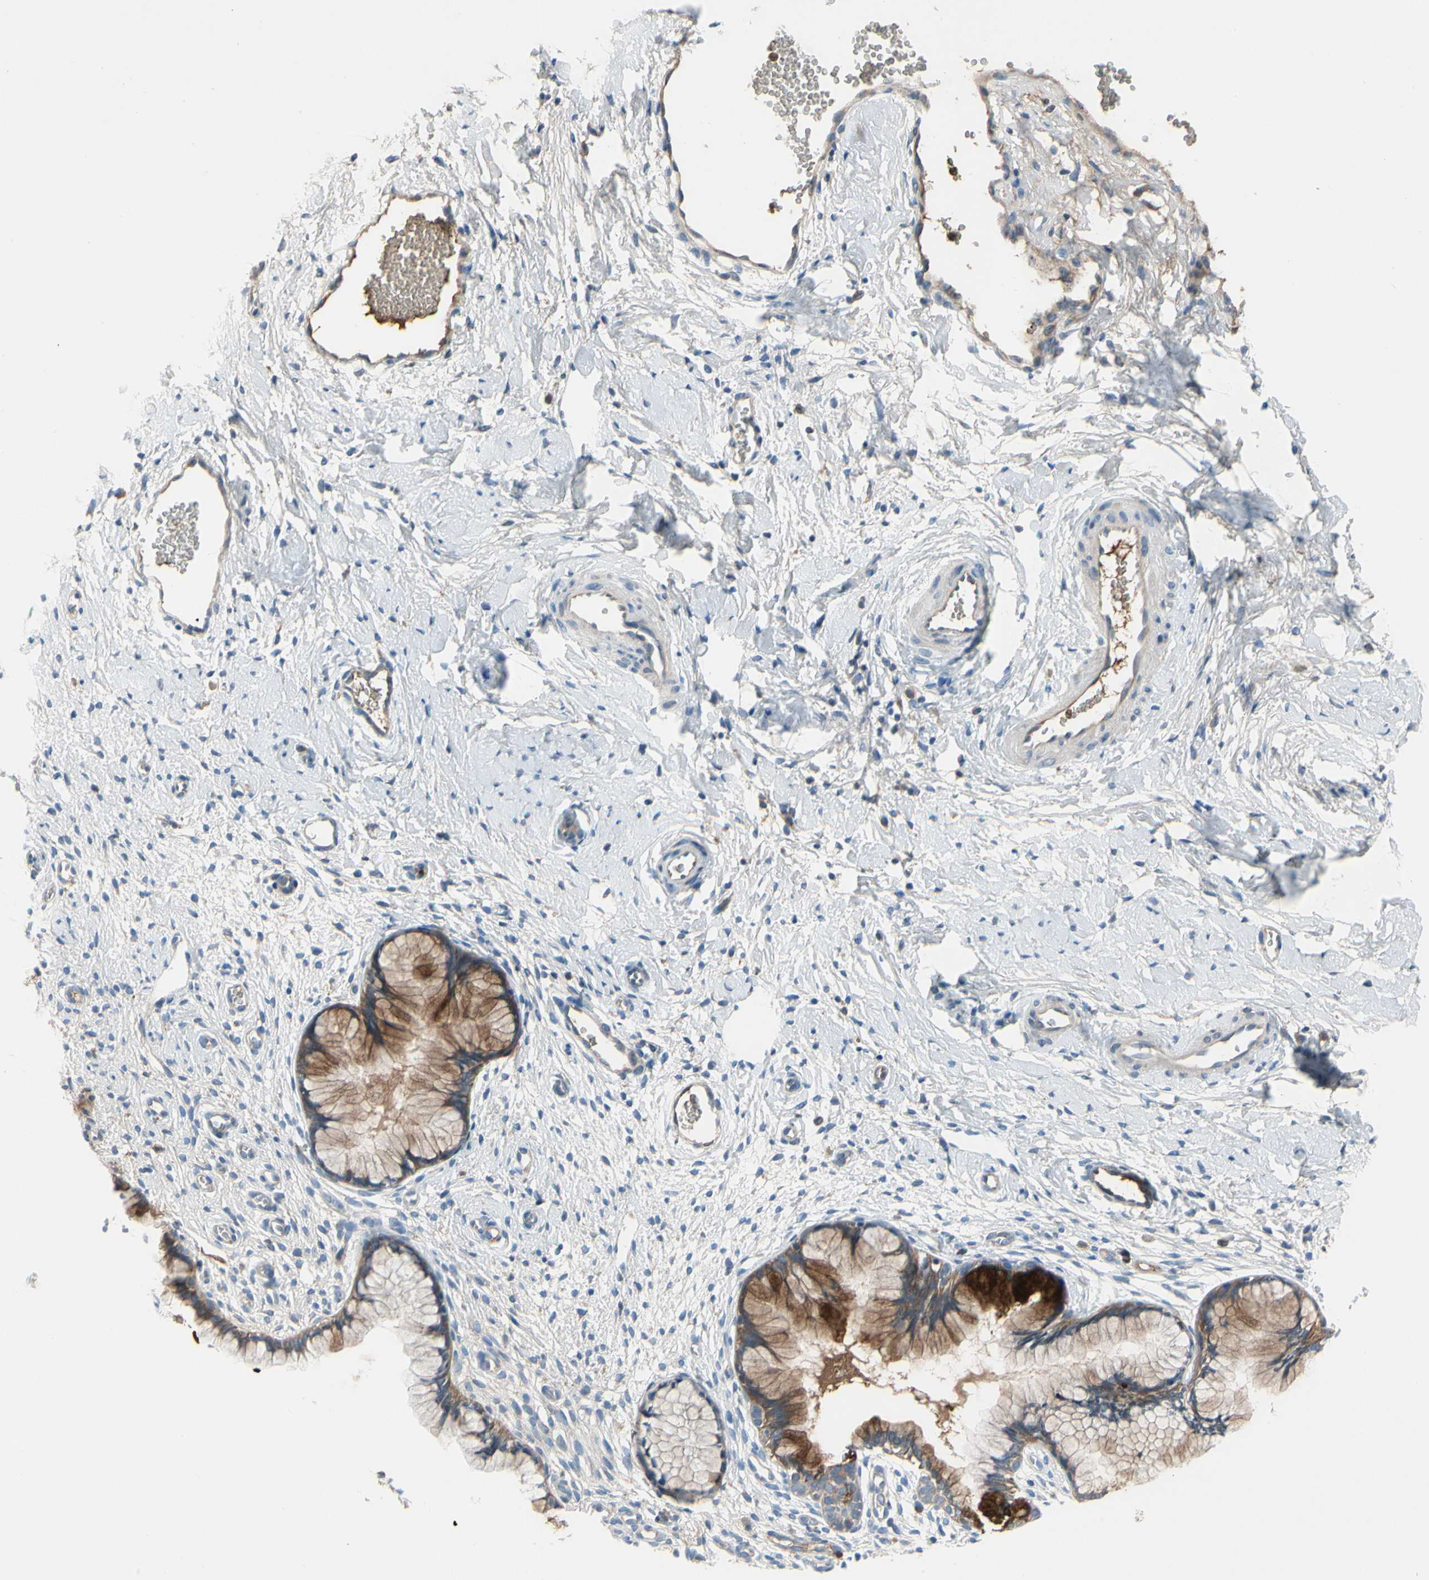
{"staining": {"intensity": "moderate", "quantity": "25%-75%", "location": "cytoplasmic/membranous"}, "tissue": "cervix", "cell_type": "Glandular cells", "image_type": "normal", "snomed": [{"axis": "morphology", "description": "Normal tissue, NOS"}, {"axis": "topography", "description": "Cervix"}], "caption": "There is medium levels of moderate cytoplasmic/membranous expression in glandular cells of benign cervix, as demonstrated by immunohistochemical staining (brown color).", "gene": "HJURP", "patient": {"sex": "female", "age": 65}}